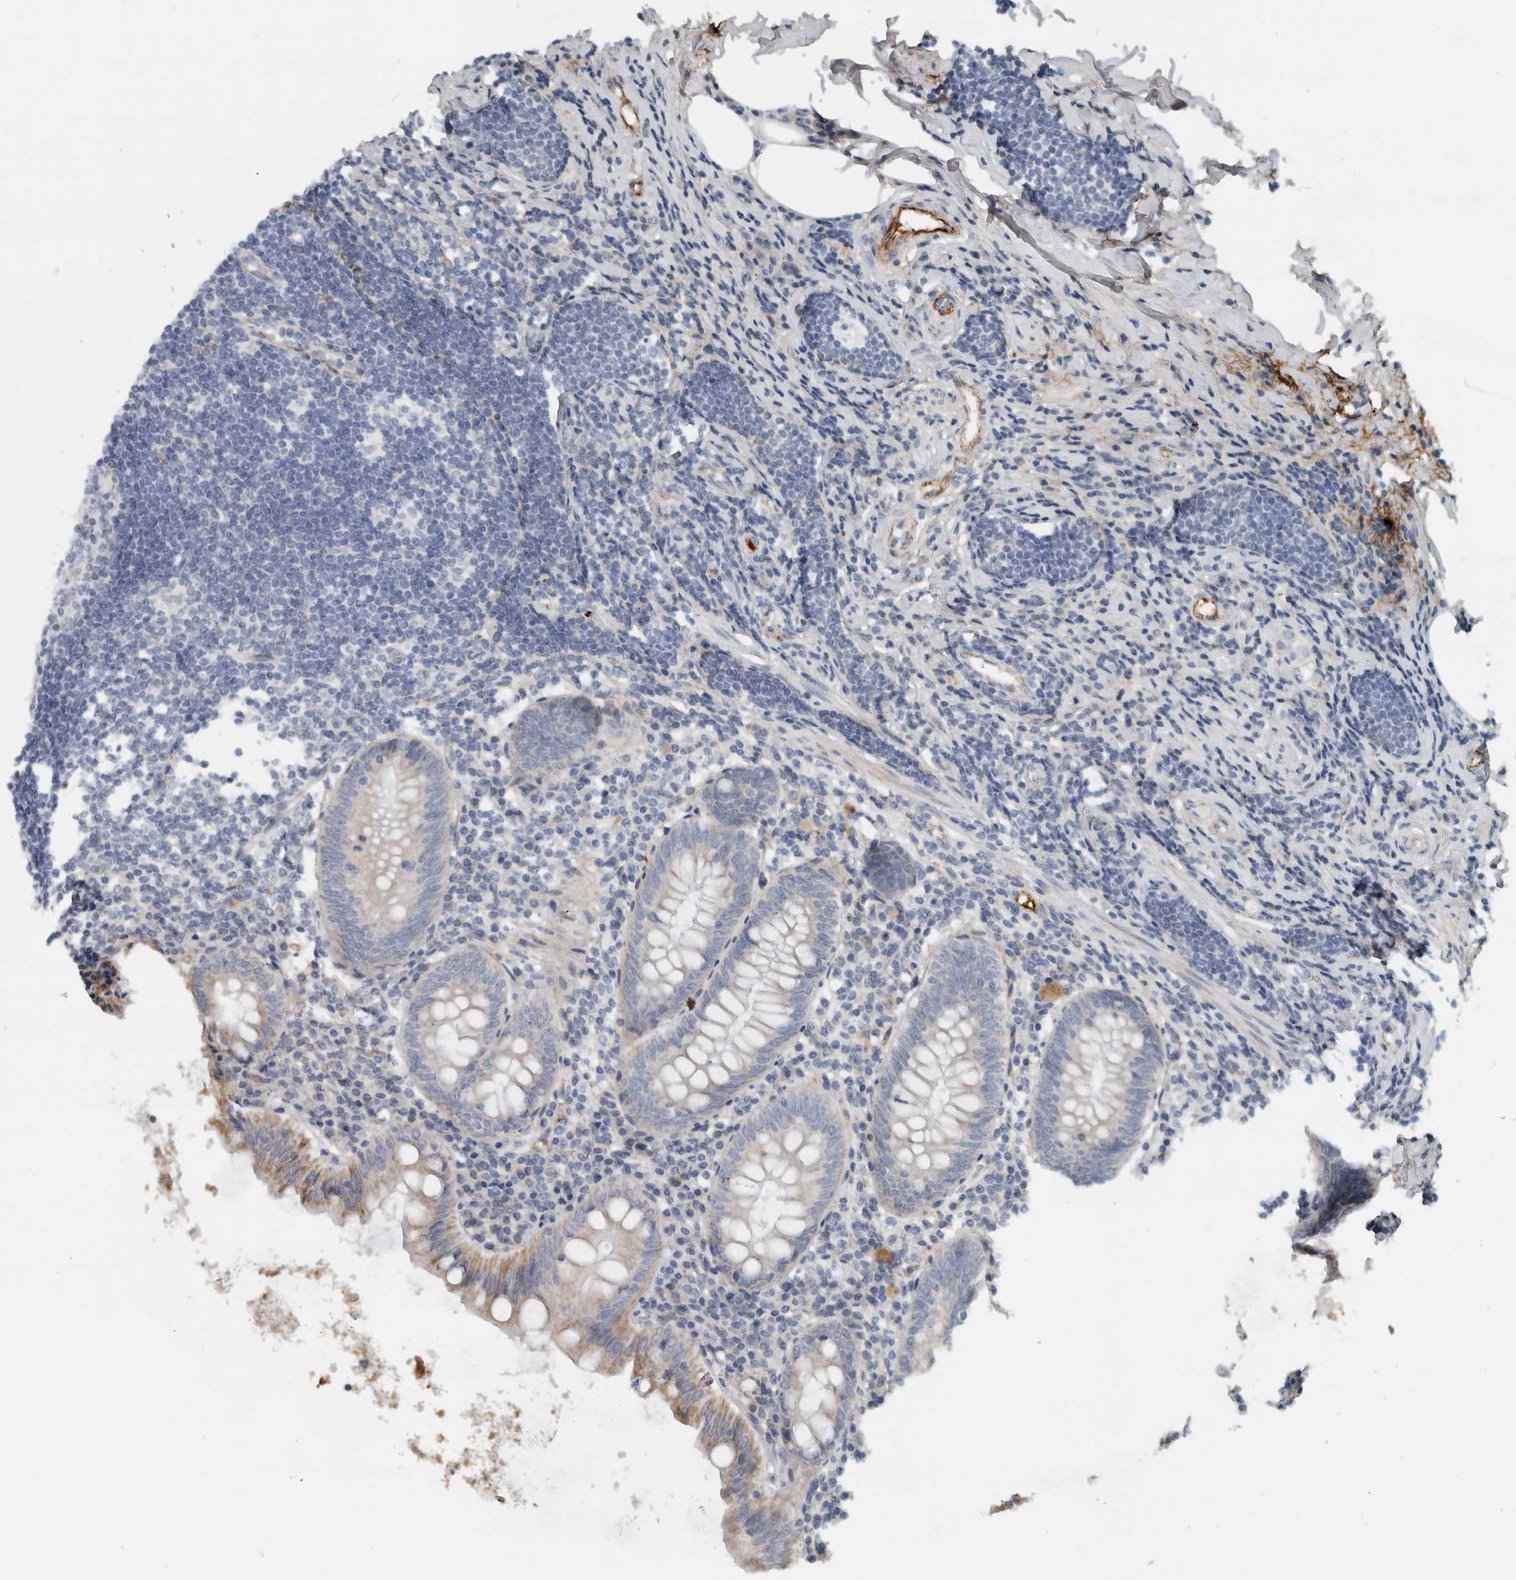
{"staining": {"intensity": "moderate", "quantity": "<25%", "location": "cytoplasmic/membranous"}, "tissue": "appendix", "cell_type": "Glandular cells", "image_type": "normal", "snomed": [{"axis": "morphology", "description": "Normal tissue, NOS"}, {"axis": "topography", "description": "Appendix"}], "caption": "Immunohistochemistry (IHC) micrograph of benign appendix stained for a protein (brown), which reveals low levels of moderate cytoplasmic/membranous staining in approximately <25% of glandular cells.", "gene": "FN1", "patient": {"sex": "female", "age": 54}}